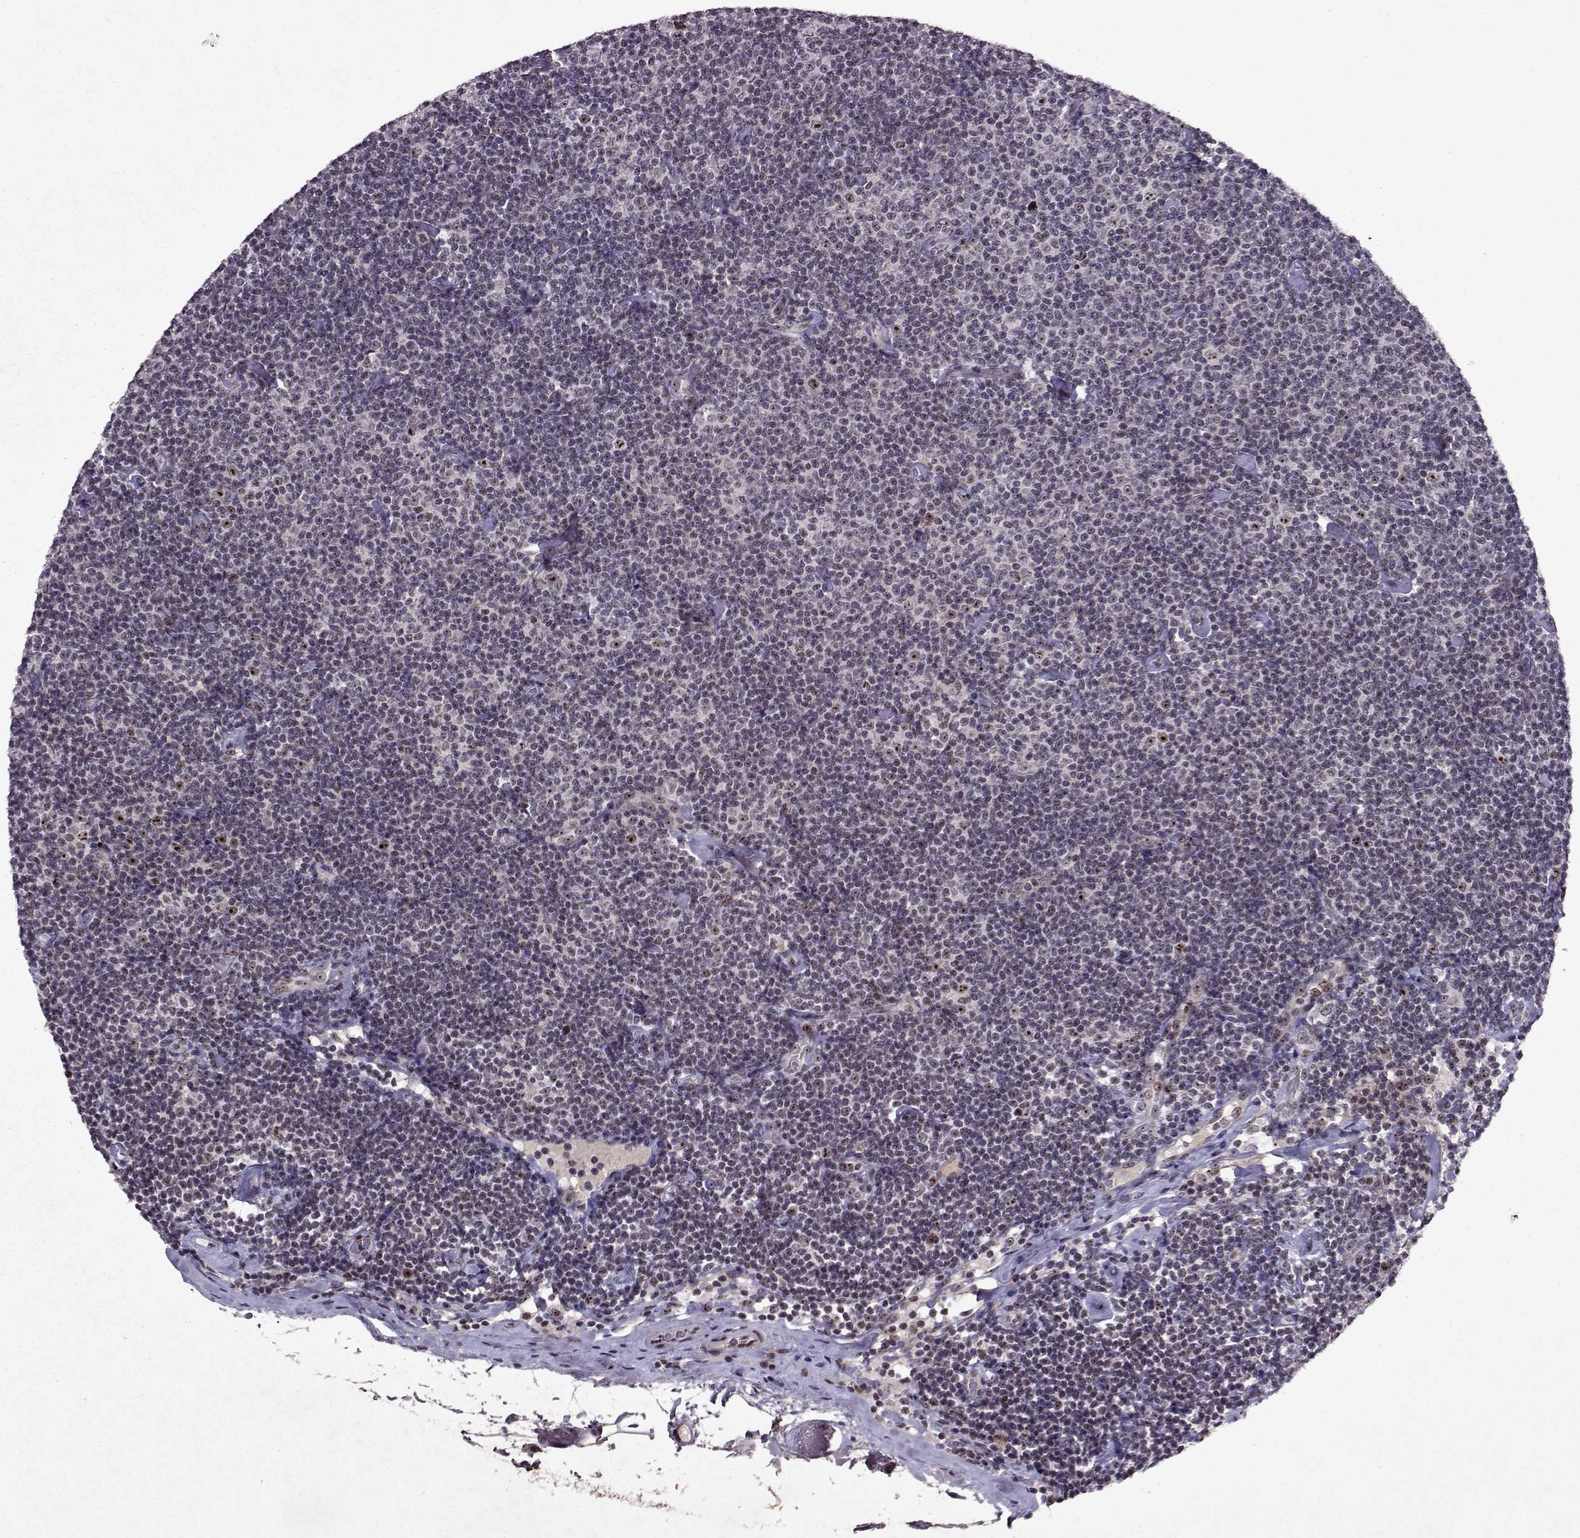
{"staining": {"intensity": "negative", "quantity": "none", "location": "none"}, "tissue": "lymphoma", "cell_type": "Tumor cells", "image_type": "cancer", "snomed": [{"axis": "morphology", "description": "Malignant lymphoma, non-Hodgkin's type, Low grade"}, {"axis": "topography", "description": "Lymph node"}], "caption": "High magnification brightfield microscopy of malignant lymphoma, non-Hodgkin's type (low-grade) stained with DAB (brown) and counterstained with hematoxylin (blue): tumor cells show no significant expression. Brightfield microscopy of IHC stained with DAB (3,3'-diaminobenzidine) (brown) and hematoxylin (blue), captured at high magnification.", "gene": "DDX56", "patient": {"sex": "male", "age": 81}}